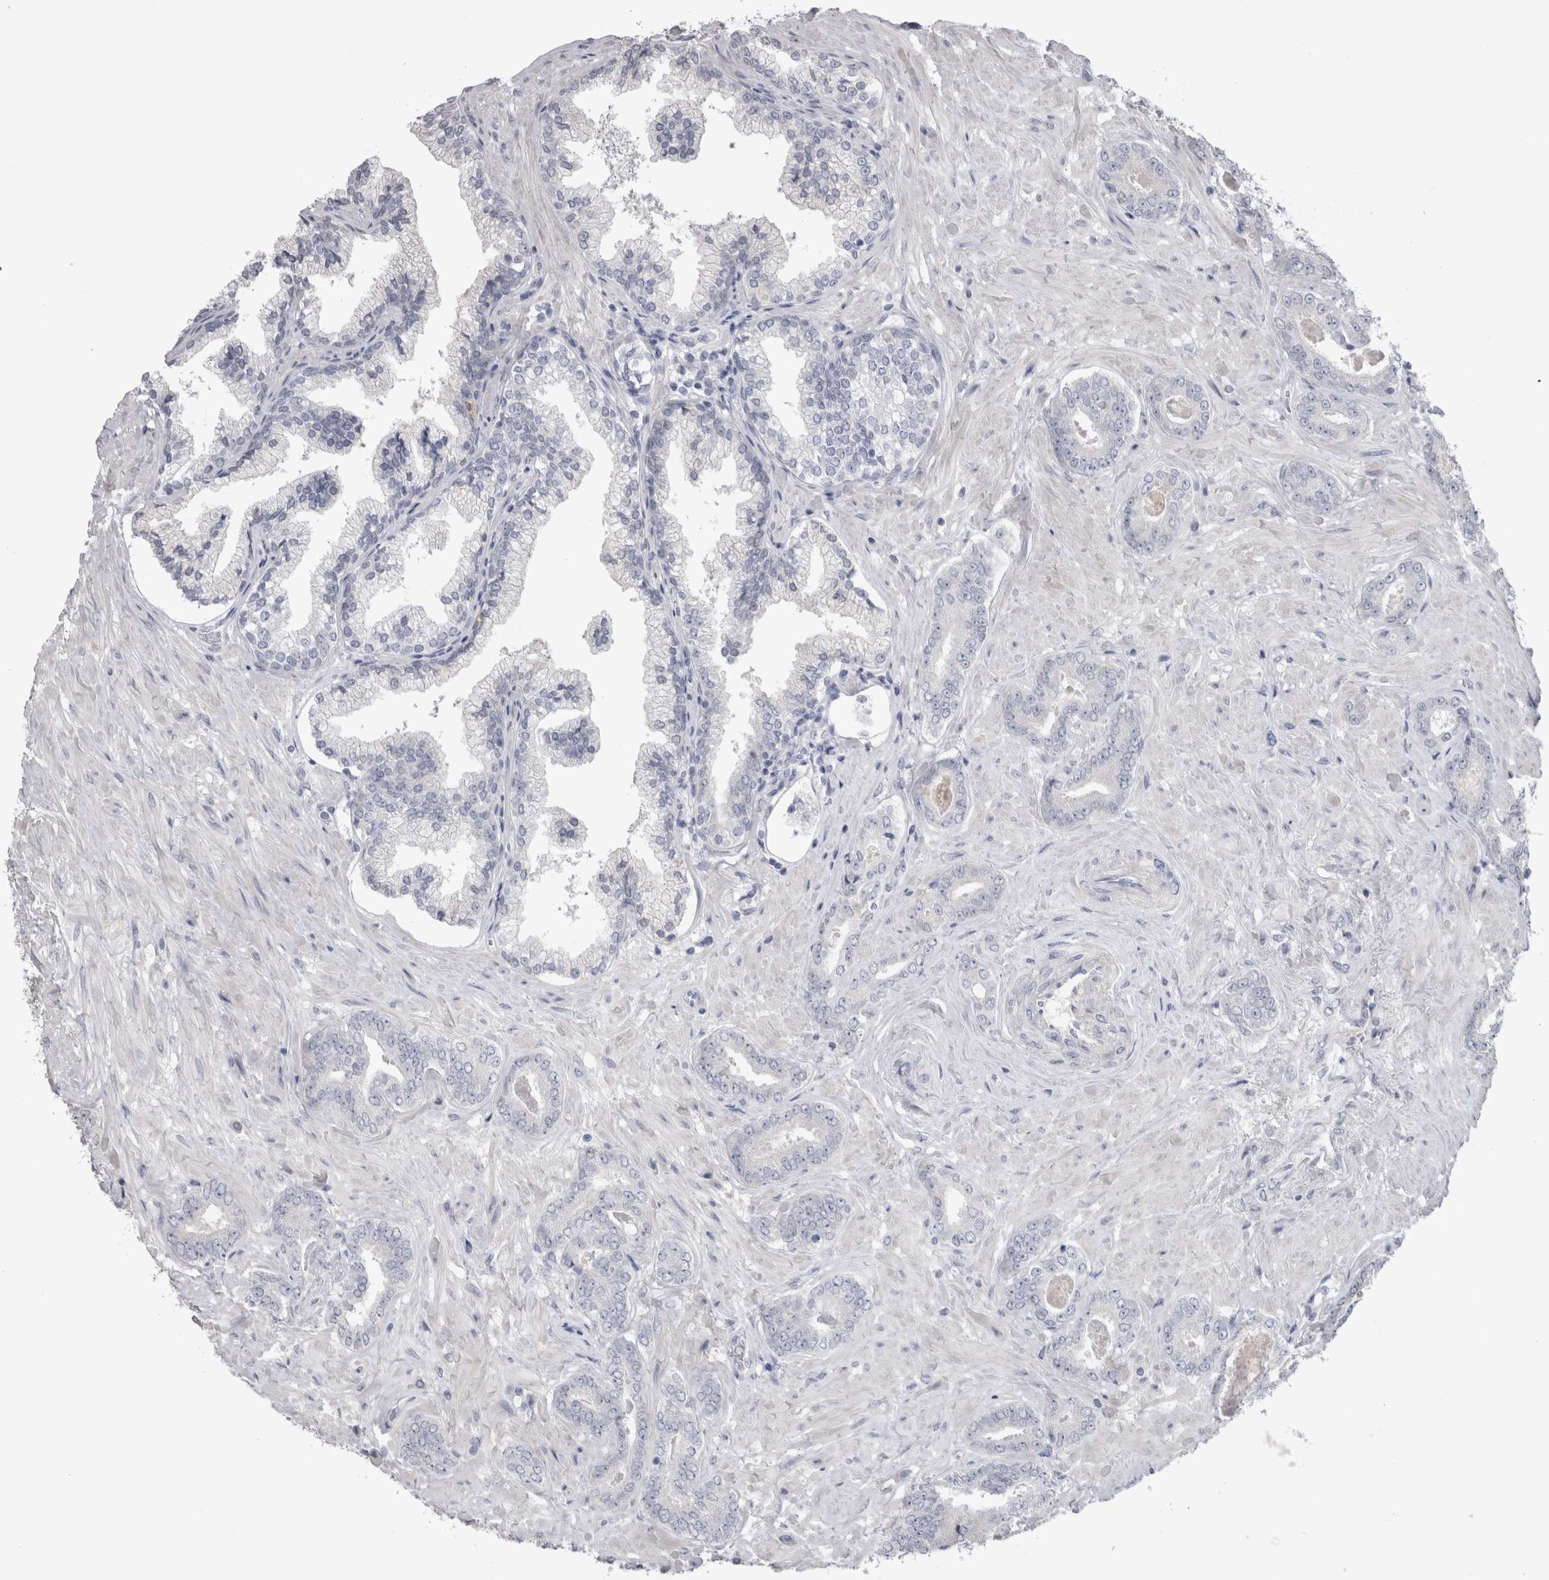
{"staining": {"intensity": "negative", "quantity": "none", "location": "none"}, "tissue": "prostate cancer", "cell_type": "Tumor cells", "image_type": "cancer", "snomed": [{"axis": "morphology", "description": "Adenocarcinoma, Low grade"}, {"axis": "topography", "description": "Prostate"}], "caption": "A photomicrograph of prostate low-grade adenocarcinoma stained for a protein reveals no brown staining in tumor cells. The staining was performed using DAB to visualize the protein expression in brown, while the nuclei were stained in blue with hematoxylin (Magnification: 20x).", "gene": "ADAM2", "patient": {"sex": "male", "age": 71}}